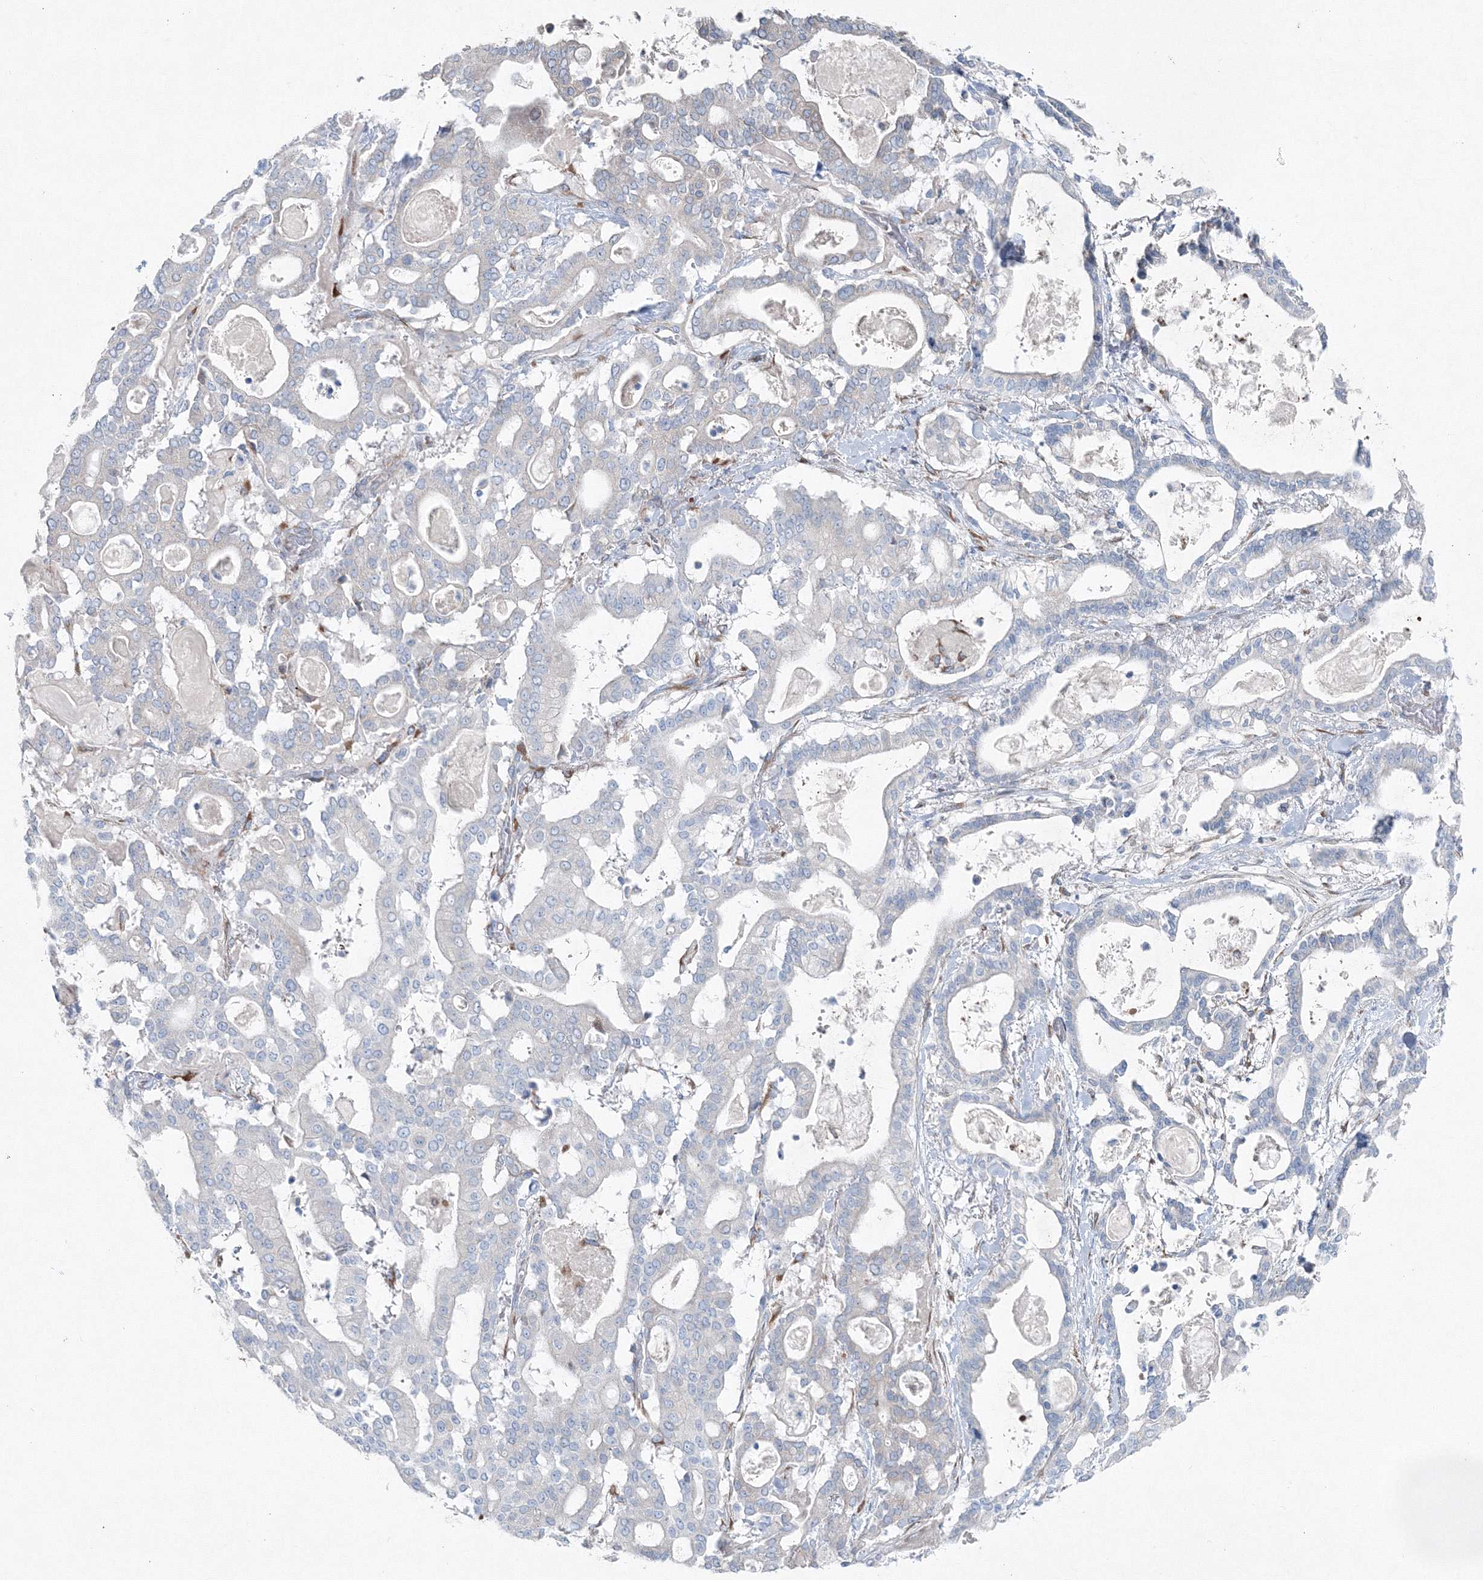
{"staining": {"intensity": "weak", "quantity": "<25%", "location": "cytoplasmic/membranous"}, "tissue": "pancreatic cancer", "cell_type": "Tumor cells", "image_type": "cancer", "snomed": [{"axis": "morphology", "description": "Adenocarcinoma, NOS"}, {"axis": "topography", "description": "Pancreas"}], "caption": "Tumor cells show no significant positivity in pancreatic adenocarcinoma.", "gene": "RCN1", "patient": {"sex": "male", "age": 63}}